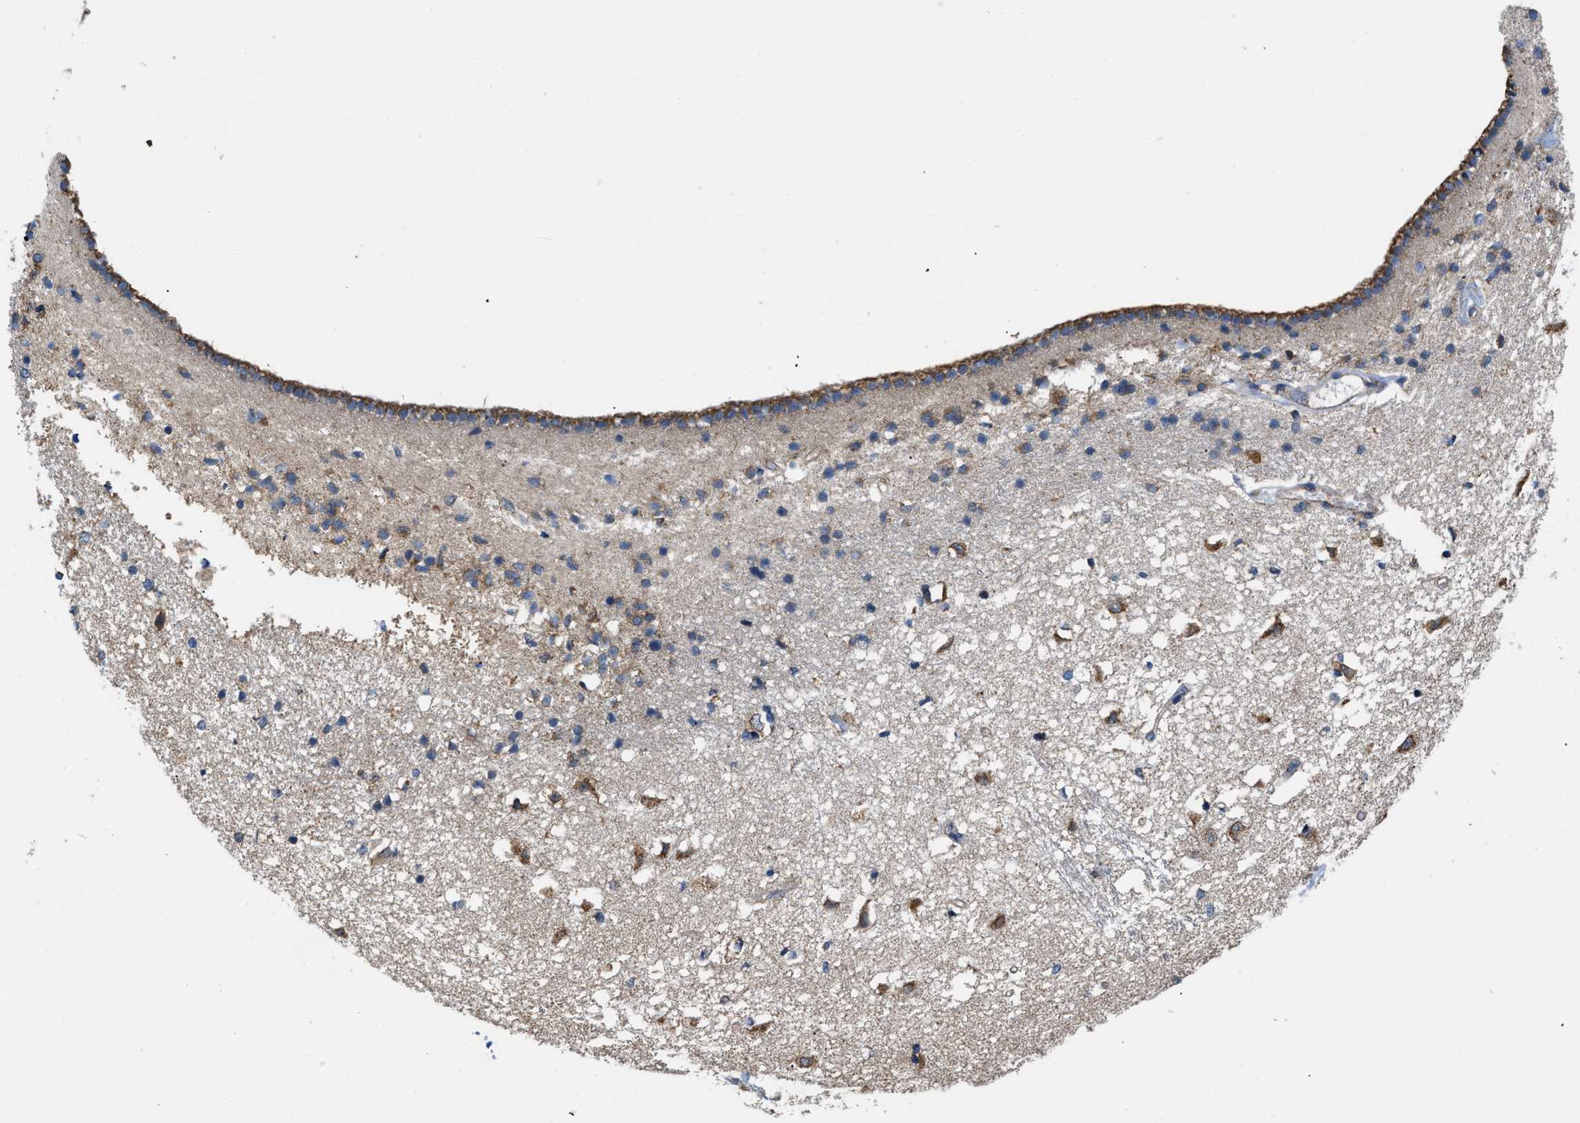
{"staining": {"intensity": "moderate", "quantity": "<25%", "location": "cytoplasmic/membranous"}, "tissue": "caudate", "cell_type": "Glial cells", "image_type": "normal", "snomed": [{"axis": "morphology", "description": "Normal tissue, NOS"}, {"axis": "topography", "description": "Lateral ventricle wall"}], "caption": "Protein expression analysis of benign caudate demonstrates moderate cytoplasmic/membranous expression in approximately <25% of glial cells.", "gene": "CEP128", "patient": {"sex": "male", "age": 45}}